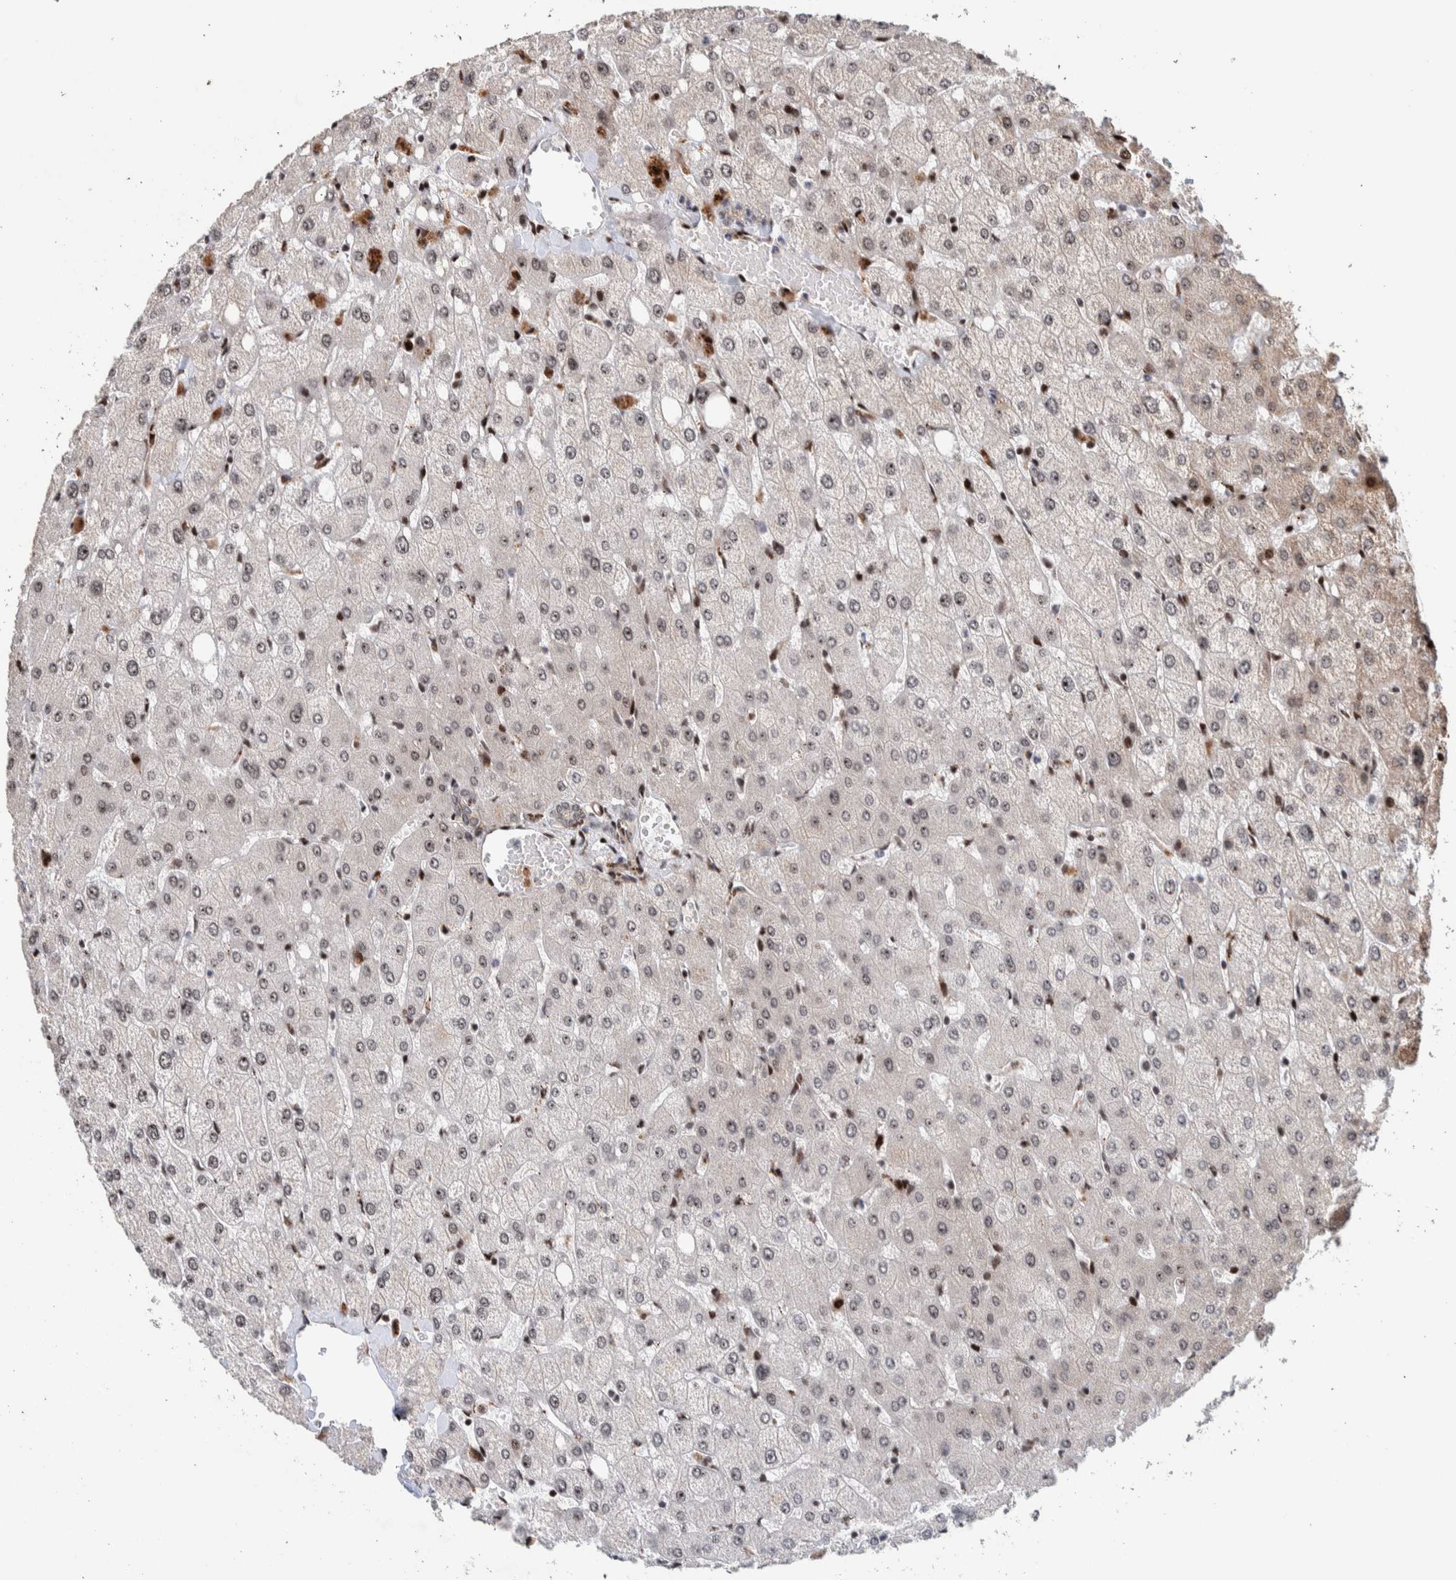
{"staining": {"intensity": "weak", "quantity": "<25%", "location": "nuclear"}, "tissue": "liver", "cell_type": "Cholangiocytes", "image_type": "normal", "snomed": [{"axis": "morphology", "description": "Normal tissue, NOS"}, {"axis": "topography", "description": "Liver"}], "caption": "Cholangiocytes show no significant protein positivity in normal liver.", "gene": "CHD4", "patient": {"sex": "female", "age": 54}}